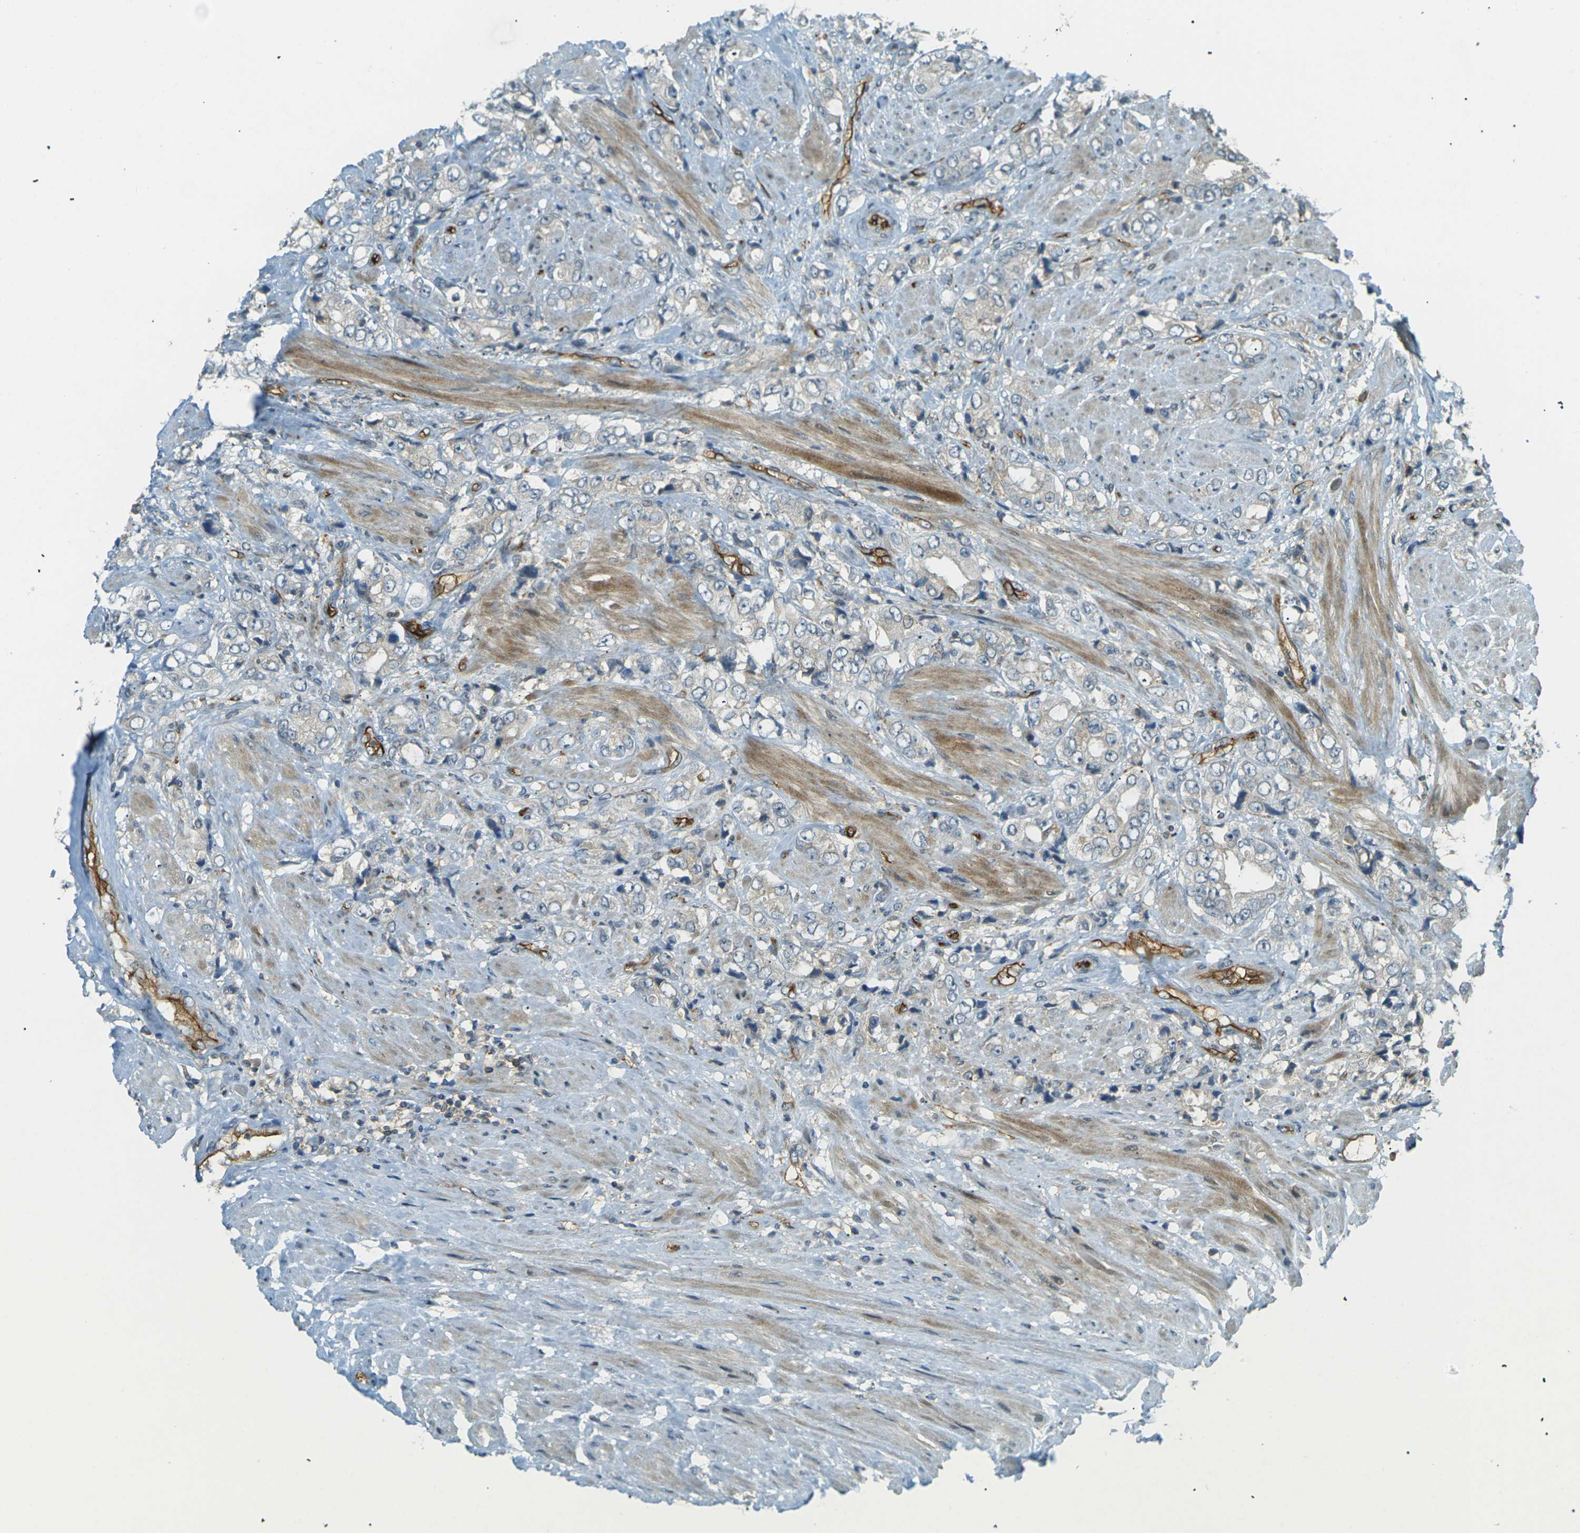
{"staining": {"intensity": "negative", "quantity": "none", "location": "none"}, "tissue": "prostate cancer", "cell_type": "Tumor cells", "image_type": "cancer", "snomed": [{"axis": "morphology", "description": "Adenocarcinoma, High grade"}, {"axis": "topography", "description": "Prostate"}], "caption": "Tumor cells show no significant staining in prostate high-grade adenocarcinoma.", "gene": "S1PR1", "patient": {"sex": "male", "age": 61}}